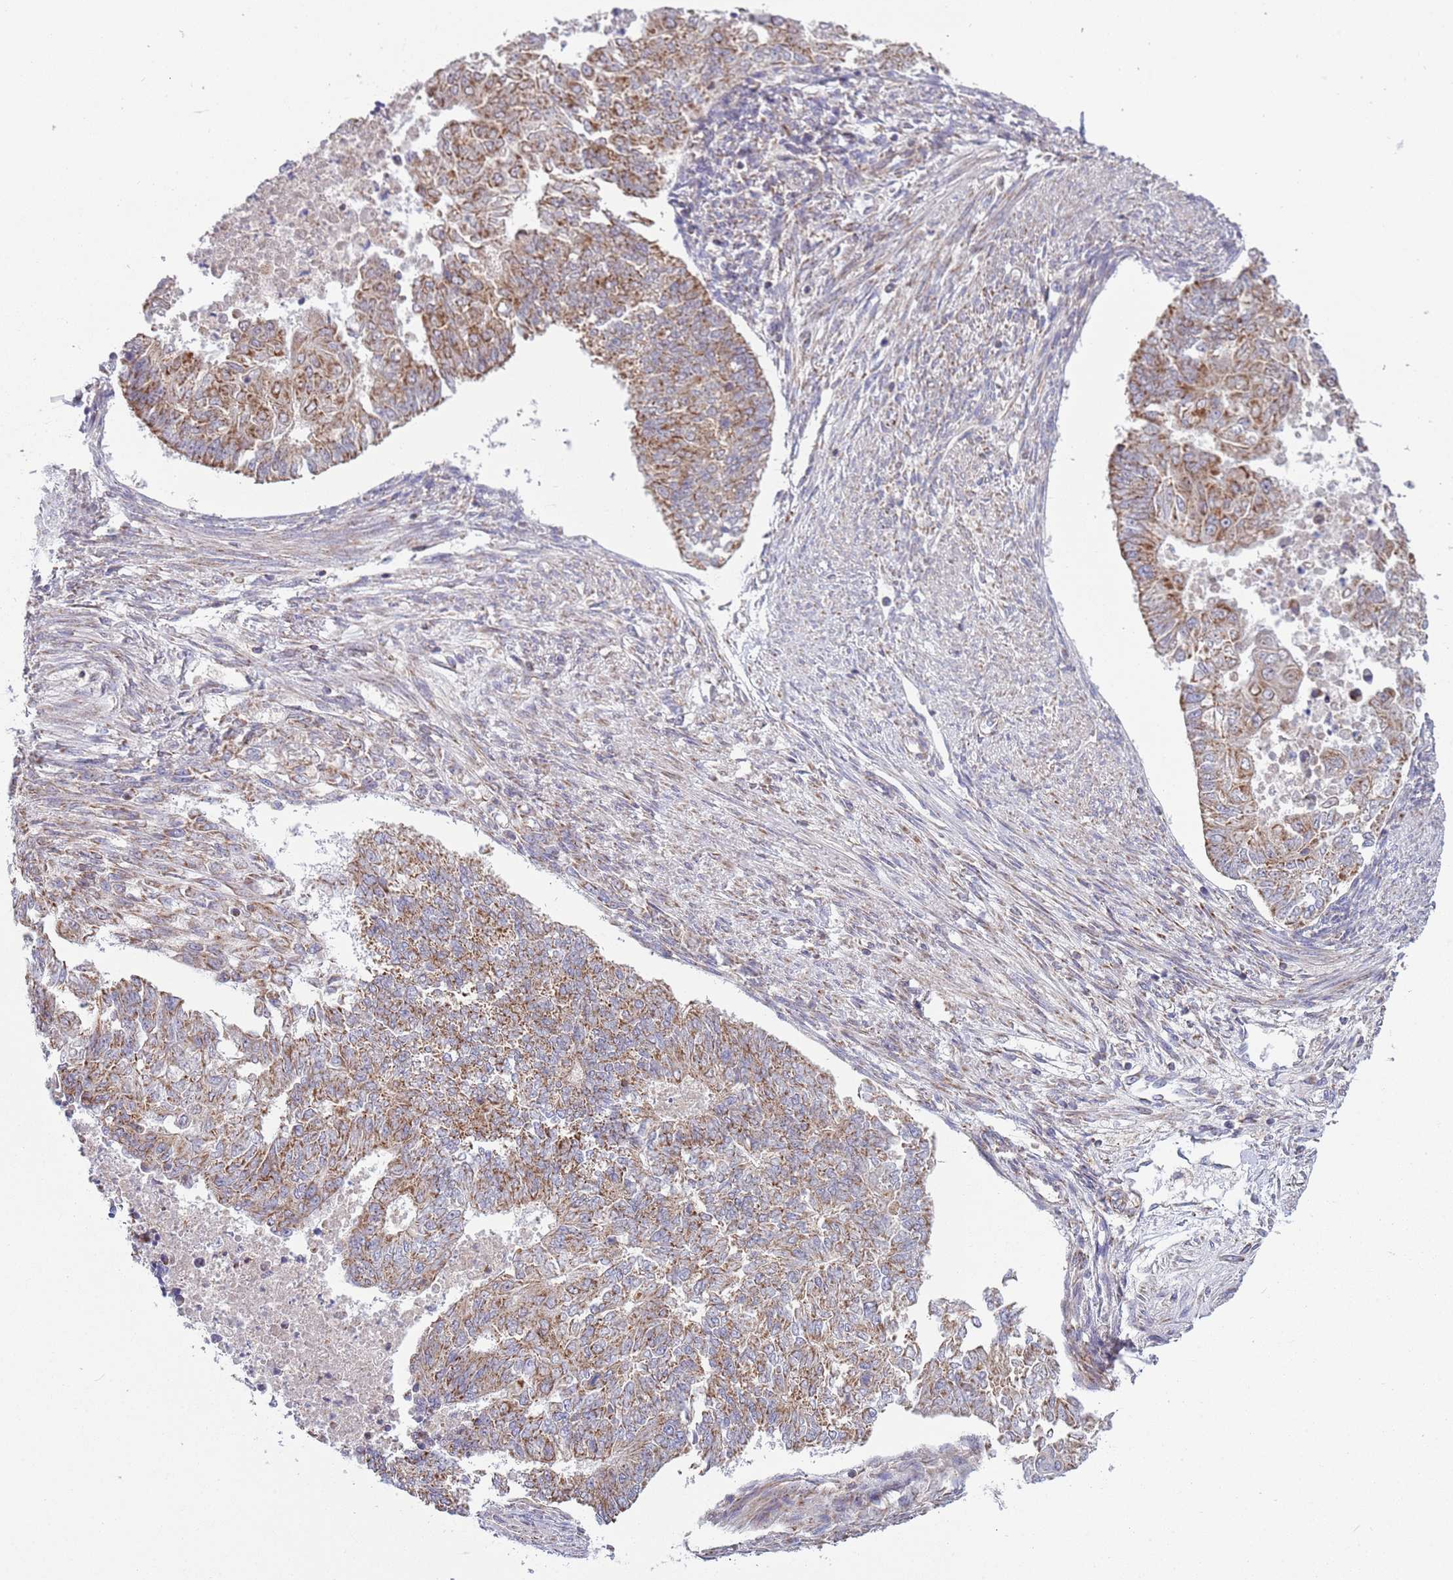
{"staining": {"intensity": "moderate", "quantity": "25%-75%", "location": "cytoplasmic/membranous"}, "tissue": "endometrial cancer", "cell_type": "Tumor cells", "image_type": "cancer", "snomed": [{"axis": "morphology", "description": "Adenocarcinoma, NOS"}, {"axis": "topography", "description": "Endometrium"}], "caption": "Endometrial adenocarcinoma stained with a protein marker demonstrates moderate staining in tumor cells.", "gene": "IRS4", "patient": {"sex": "female", "age": 32}}